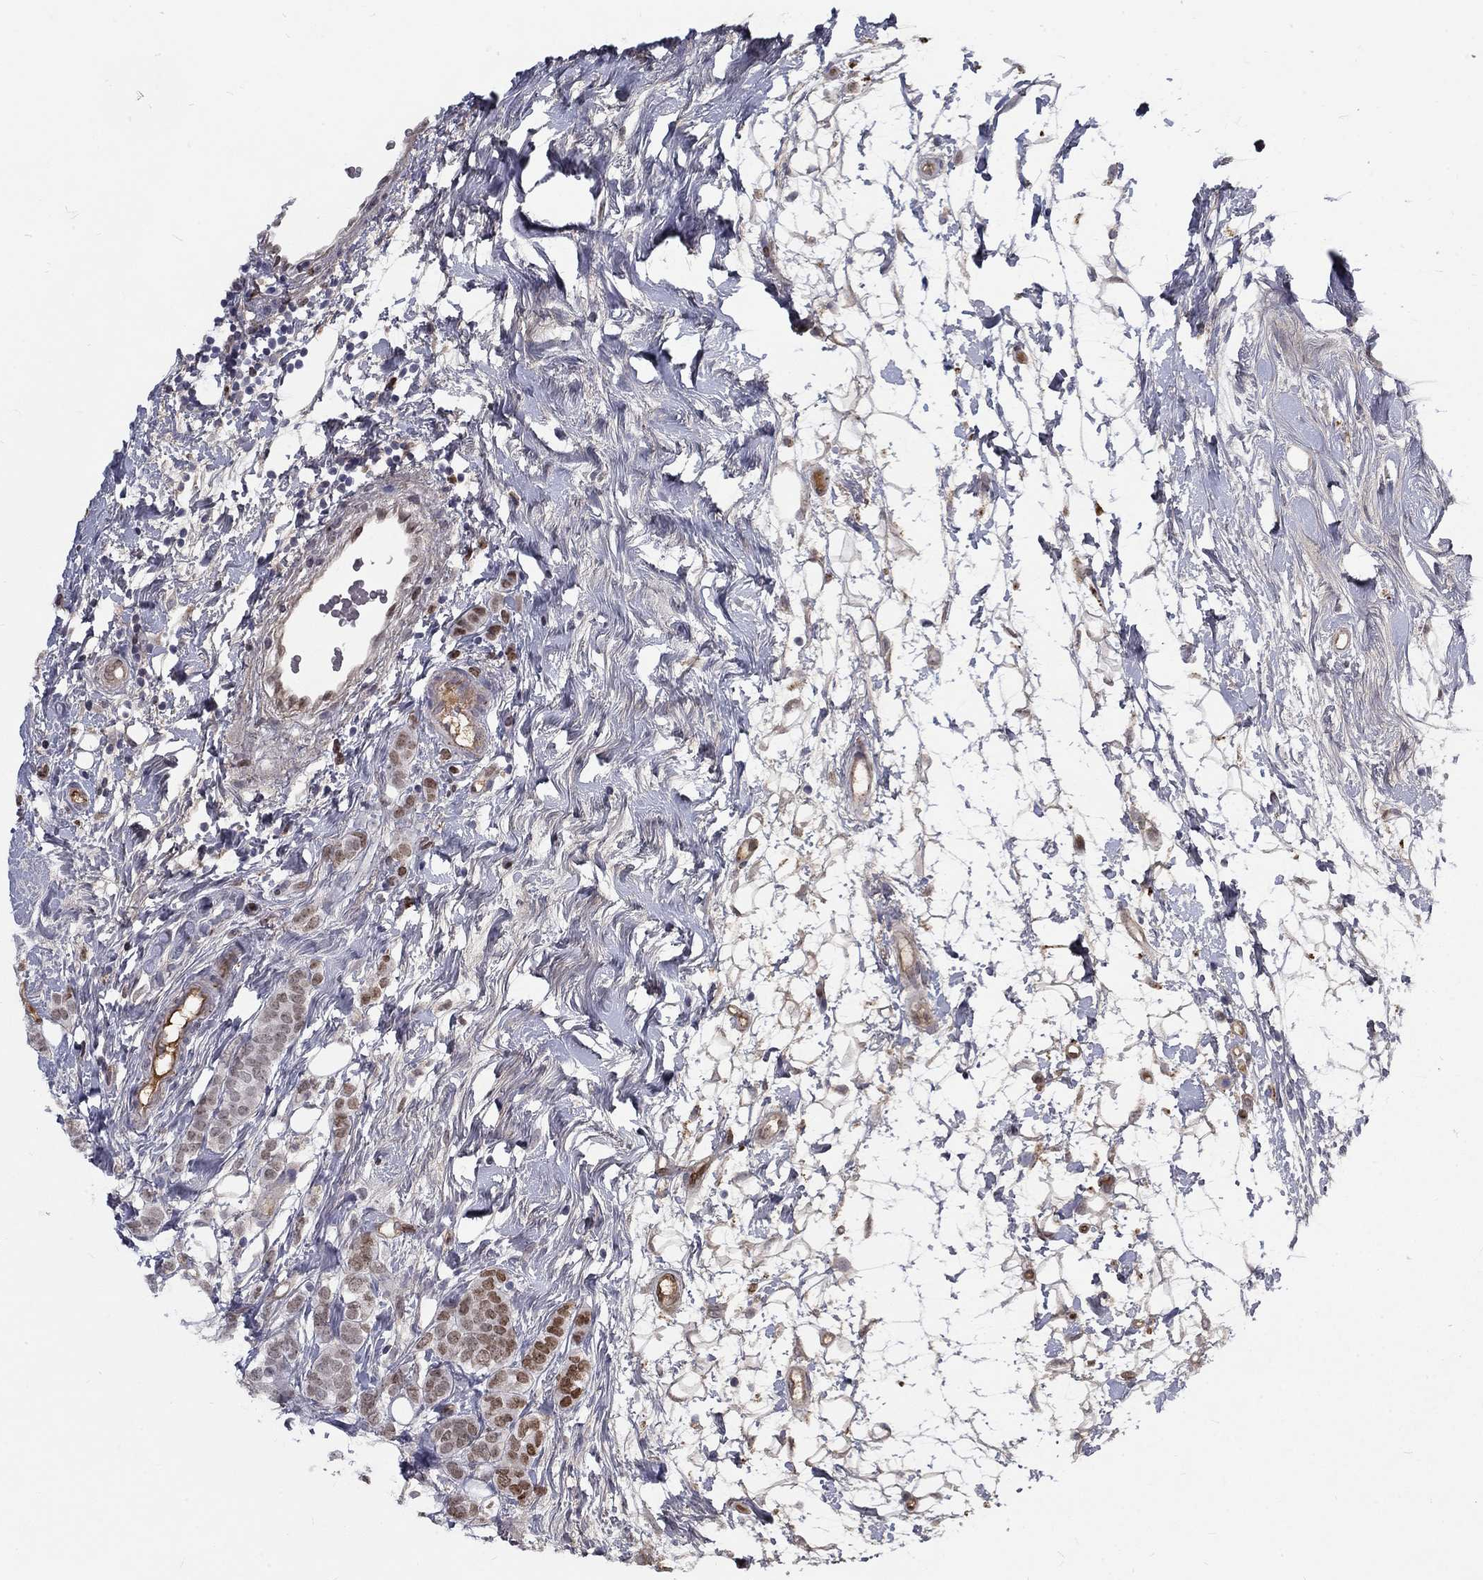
{"staining": {"intensity": "strong", "quantity": "<25%", "location": "cytoplasmic/membranous,nuclear"}, "tissue": "breast cancer", "cell_type": "Tumor cells", "image_type": "cancer", "snomed": [{"axis": "morphology", "description": "Lobular carcinoma"}, {"axis": "topography", "description": "Breast"}], "caption": "Breast cancer stained with DAB (3,3'-diaminobenzidine) IHC shows medium levels of strong cytoplasmic/membranous and nuclear positivity in about <25% of tumor cells. The protein of interest is shown in brown color, while the nuclei are stained blue.", "gene": "EPDR1", "patient": {"sex": "female", "age": 49}}